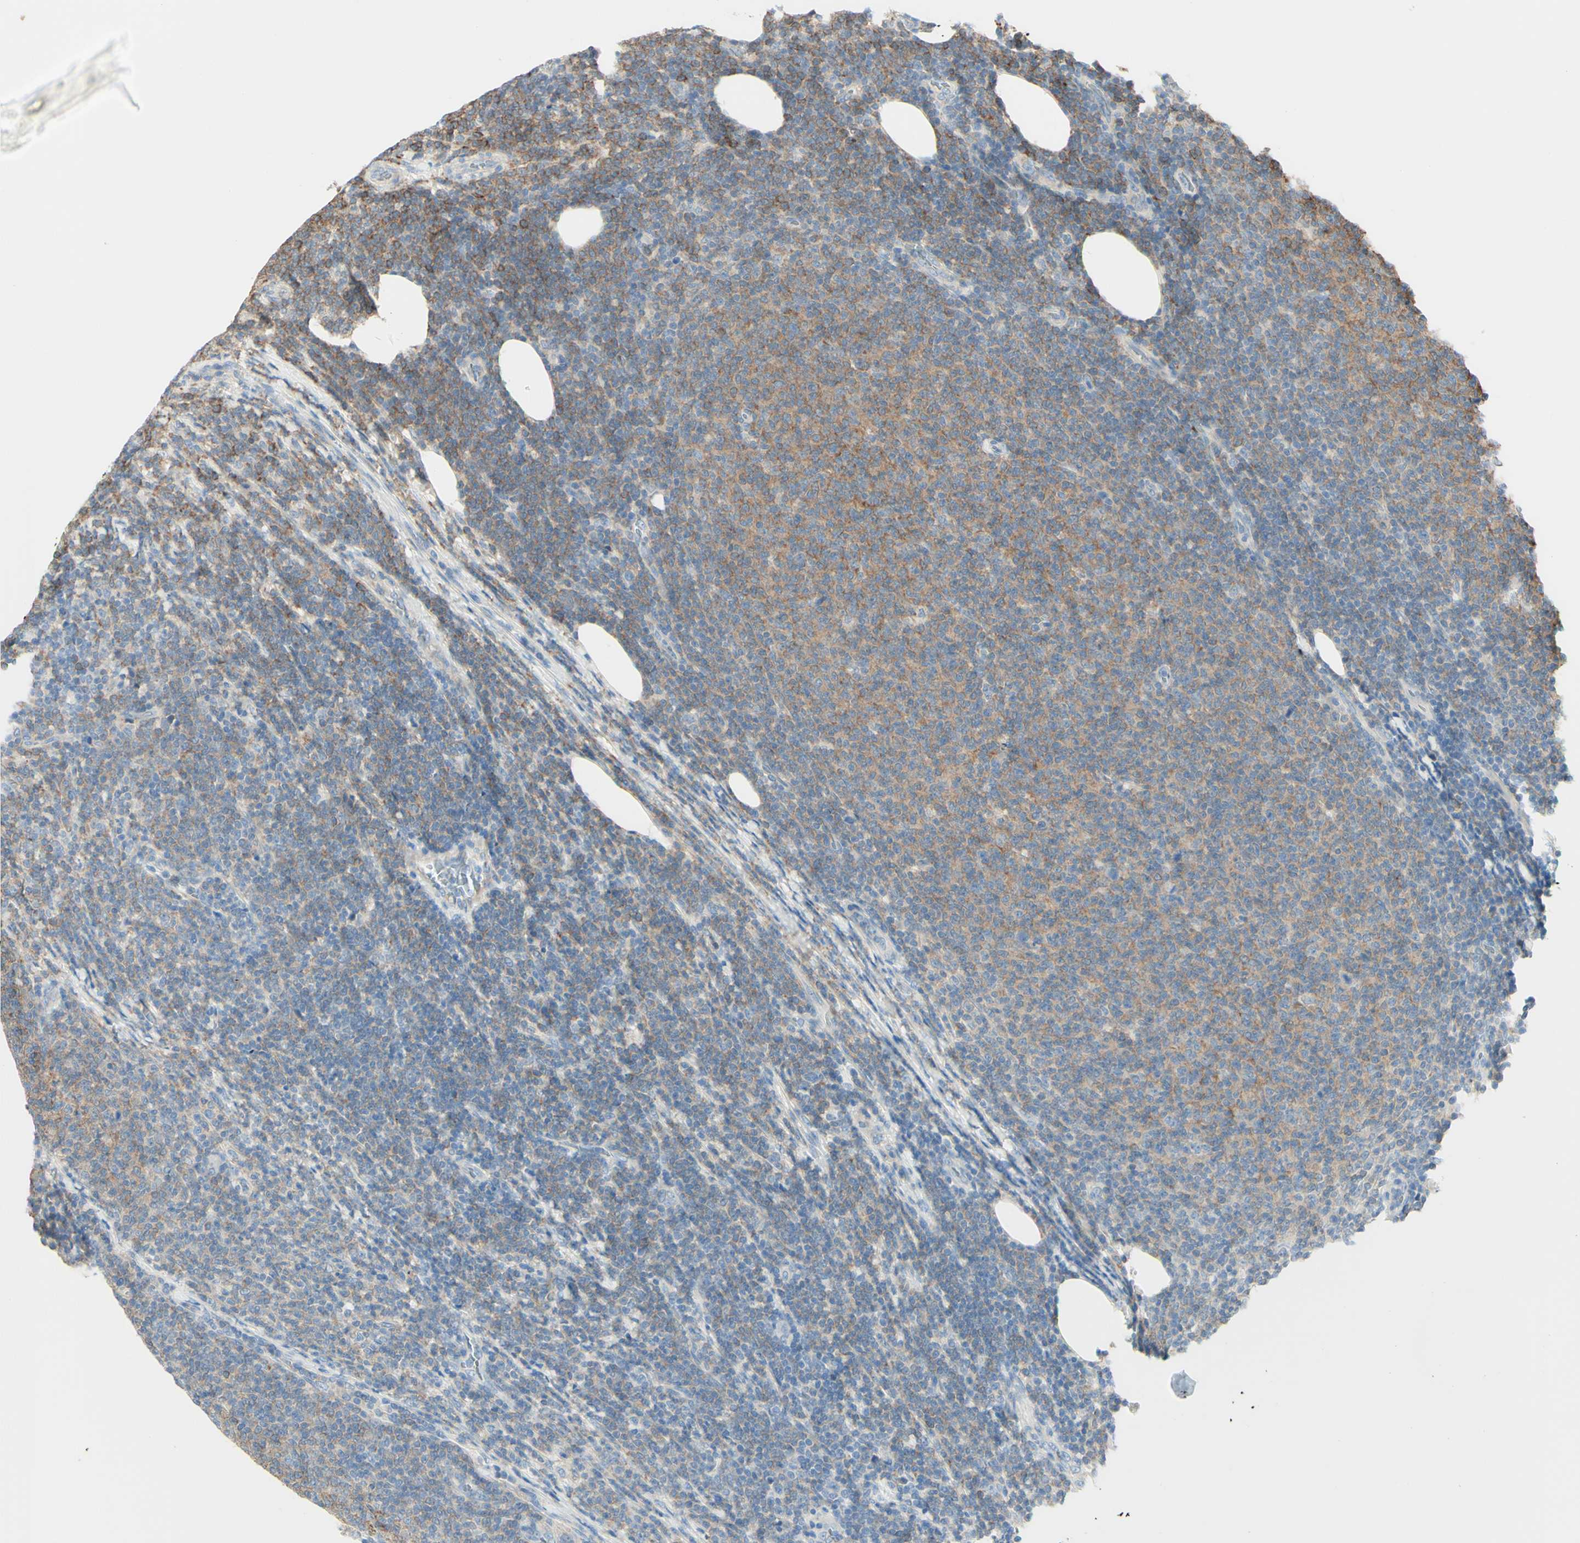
{"staining": {"intensity": "weak", "quantity": "25%-75%", "location": "cytoplasmic/membranous"}, "tissue": "lymphoma", "cell_type": "Tumor cells", "image_type": "cancer", "snomed": [{"axis": "morphology", "description": "Malignant lymphoma, non-Hodgkin's type, Low grade"}, {"axis": "topography", "description": "Lymph node"}], "caption": "Immunohistochemical staining of low-grade malignant lymphoma, non-Hodgkin's type shows weak cytoplasmic/membranous protein staining in approximately 25%-75% of tumor cells.", "gene": "MTM1", "patient": {"sex": "male", "age": 66}}